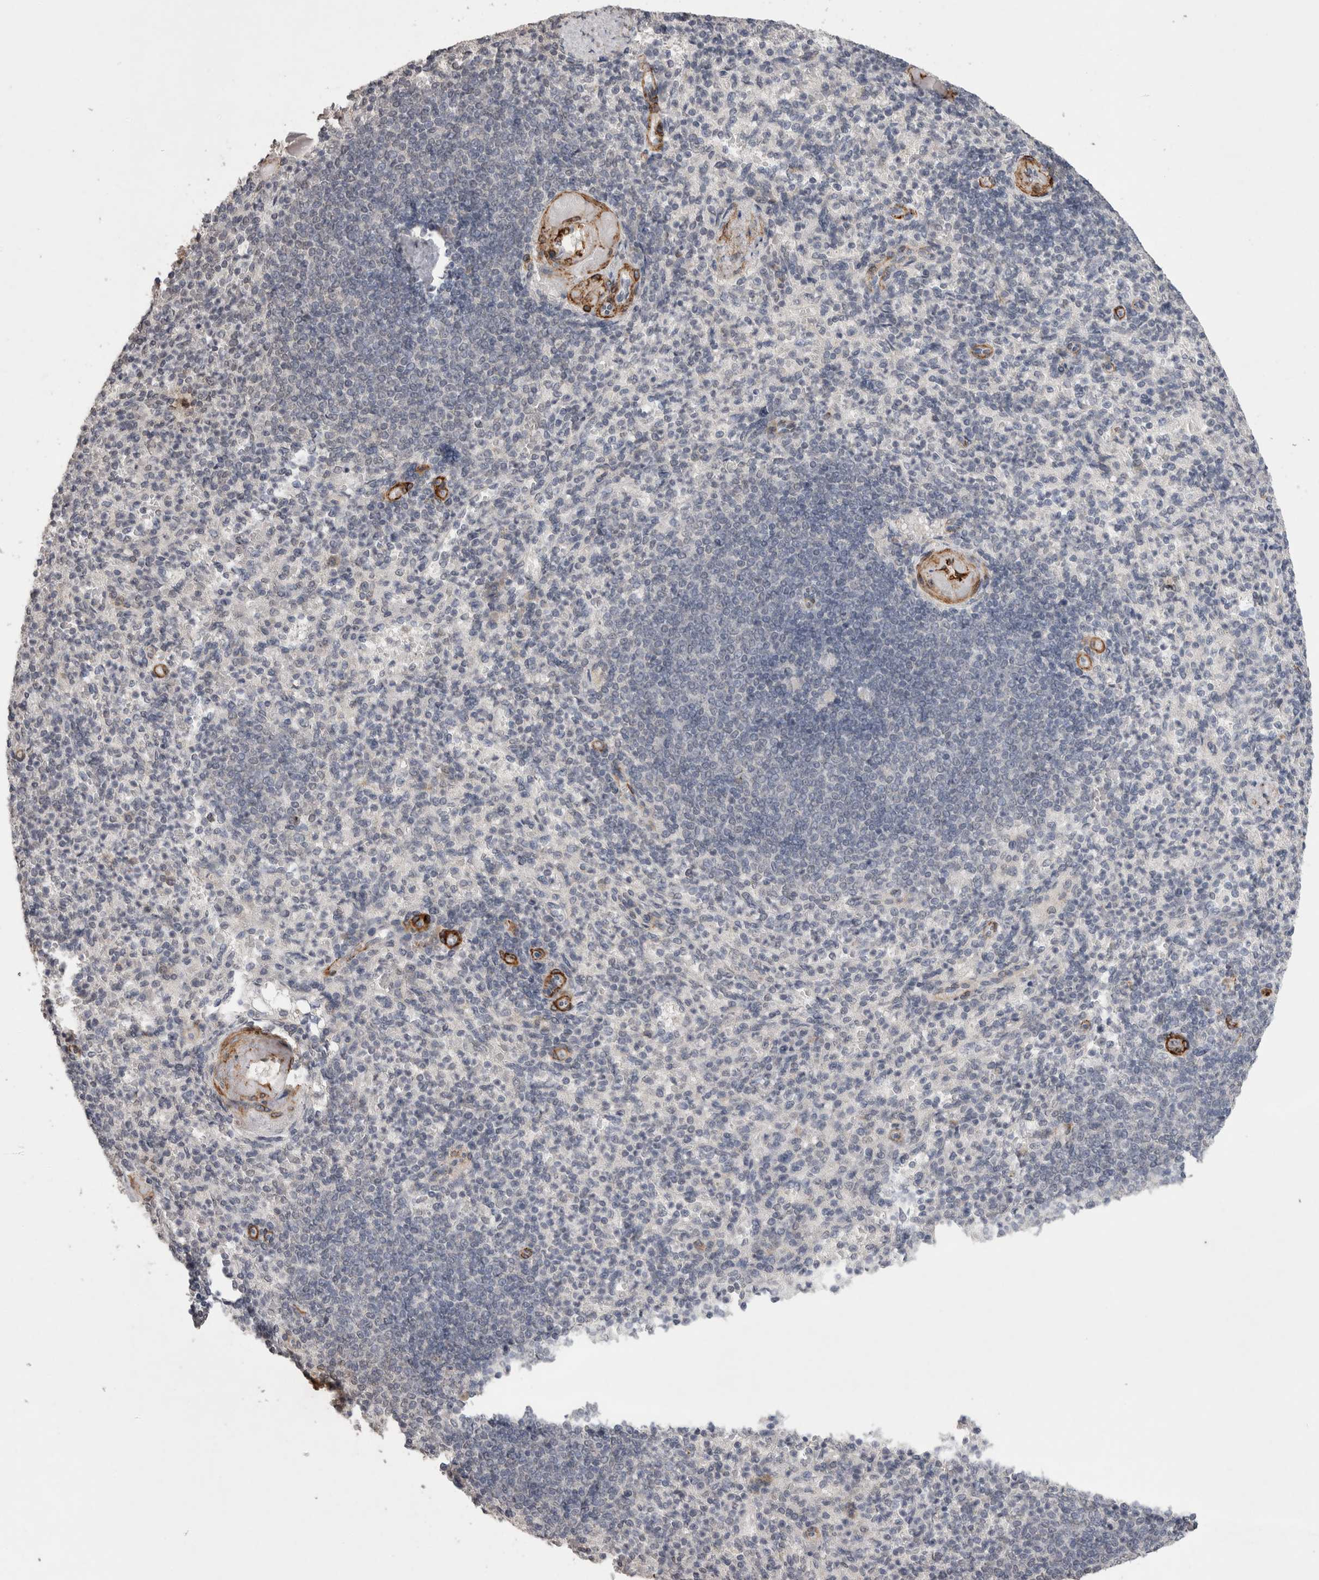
{"staining": {"intensity": "negative", "quantity": "none", "location": "none"}, "tissue": "spleen", "cell_type": "Cells in red pulp", "image_type": "normal", "snomed": [{"axis": "morphology", "description": "Normal tissue, NOS"}, {"axis": "topography", "description": "Spleen"}], "caption": "A micrograph of human spleen is negative for staining in cells in red pulp.", "gene": "CDH13", "patient": {"sex": "female", "age": 74}}